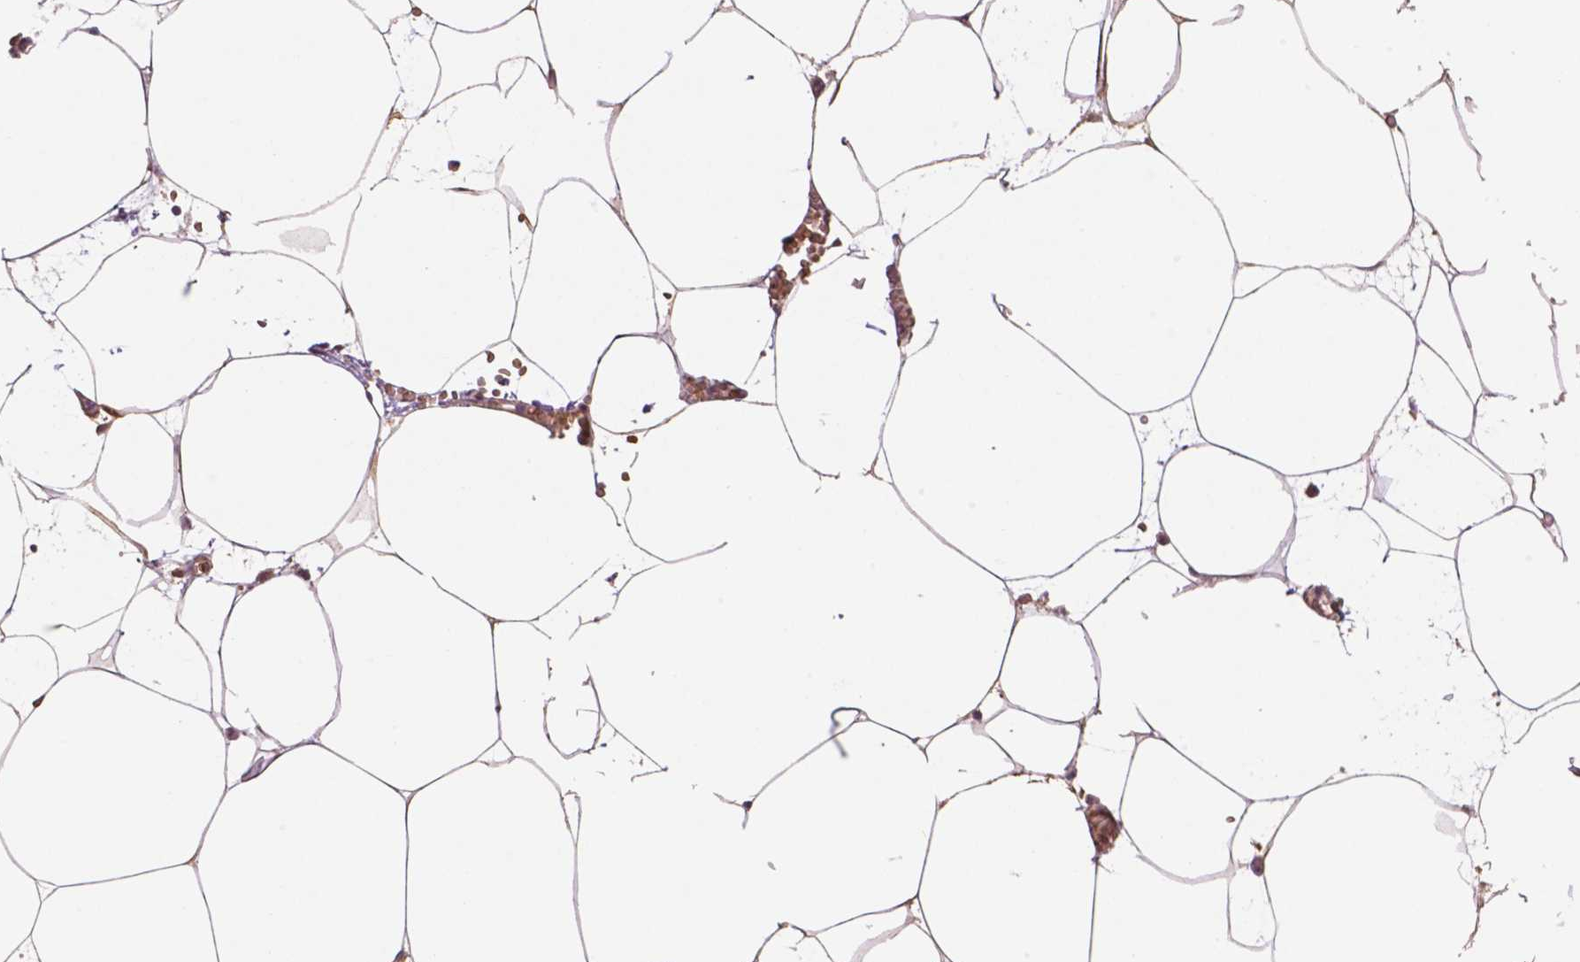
{"staining": {"intensity": "moderate", "quantity": ">75%", "location": "cytoplasmic/membranous,nuclear"}, "tissue": "adipose tissue", "cell_type": "Adipocytes", "image_type": "normal", "snomed": [{"axis": "morphology", "description": "Normal tissue, NOS"}, {"axis": "topography", "description": "Adipose tissue"}, {"axis": "topography", "description": "Pancreas"}, {"axis": "topography", "description": "Peripheral nerve tissue"}], "caption": "An immunohistochemistry histopathology image of benign tissue is shown. Protein staining in brown labels moderate cytoplasmic/membranous,nuclear positivity in adipose tissue within adipocytes.", "gene": "YAP1", "patient": {"sex": "female", "age": 58}}